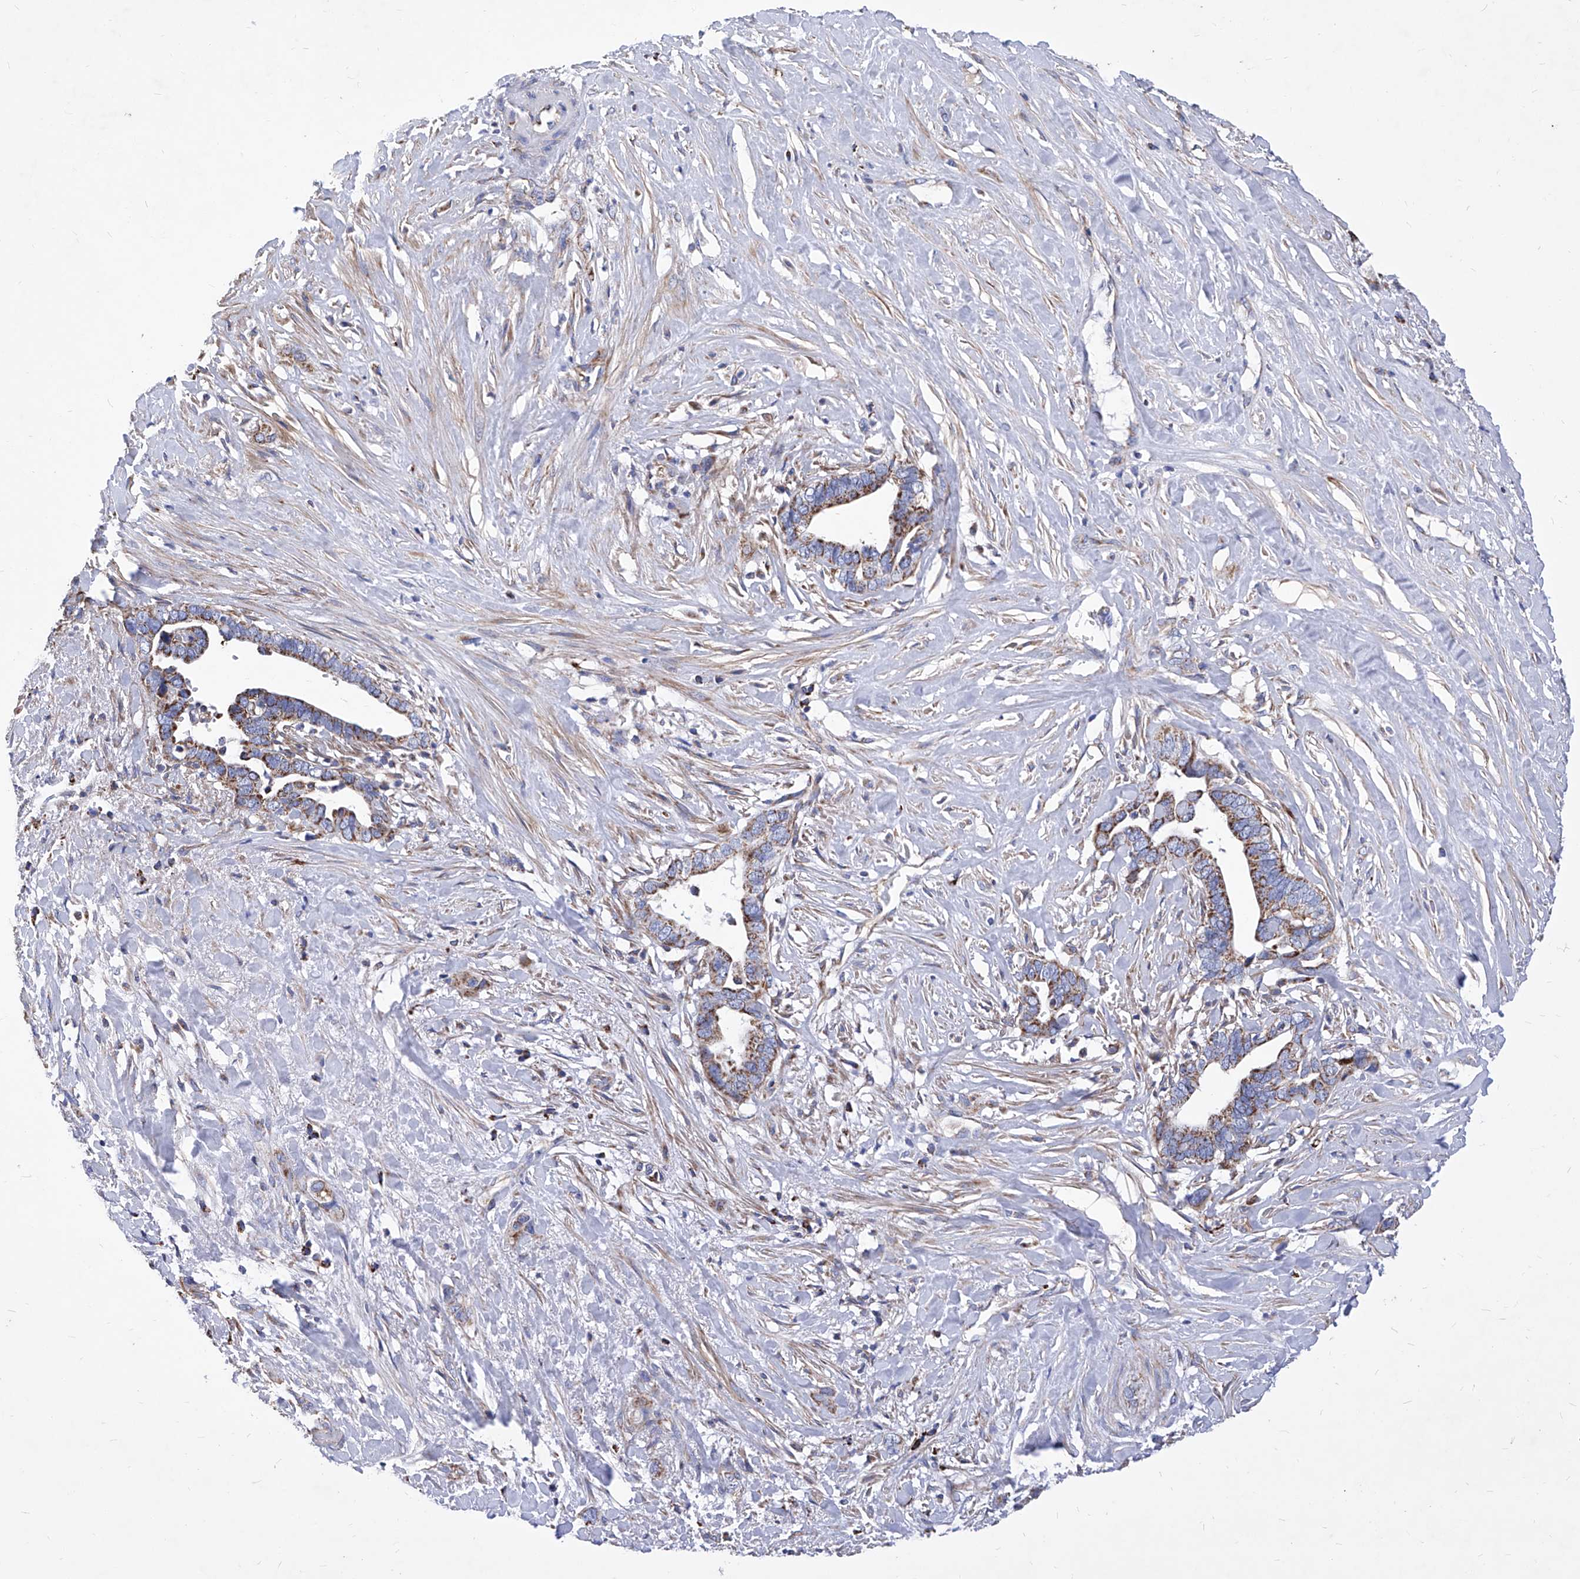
{"staining": {"intensity": "moderate", "quantity": ">75%", "location": "cytoplasmic/membranous"}, "tissue": "liver cancer", "cell_type": "Tumor cells", "image_type": "cancer", "snomed": [{"axis": "morphology", "description": "Cholangiocarcinoma"}, {"axis": "topography", "description": "Liver"}], "caption": "Liver cancer tissue shows moderate cytoplasmic/membranous expression in approximately >75% of tumor cells (DAB = brown stain, brightfield microscopy at high magnification).", "gene": "HRNR", "patient": {"sex": "female", "age": 79}}